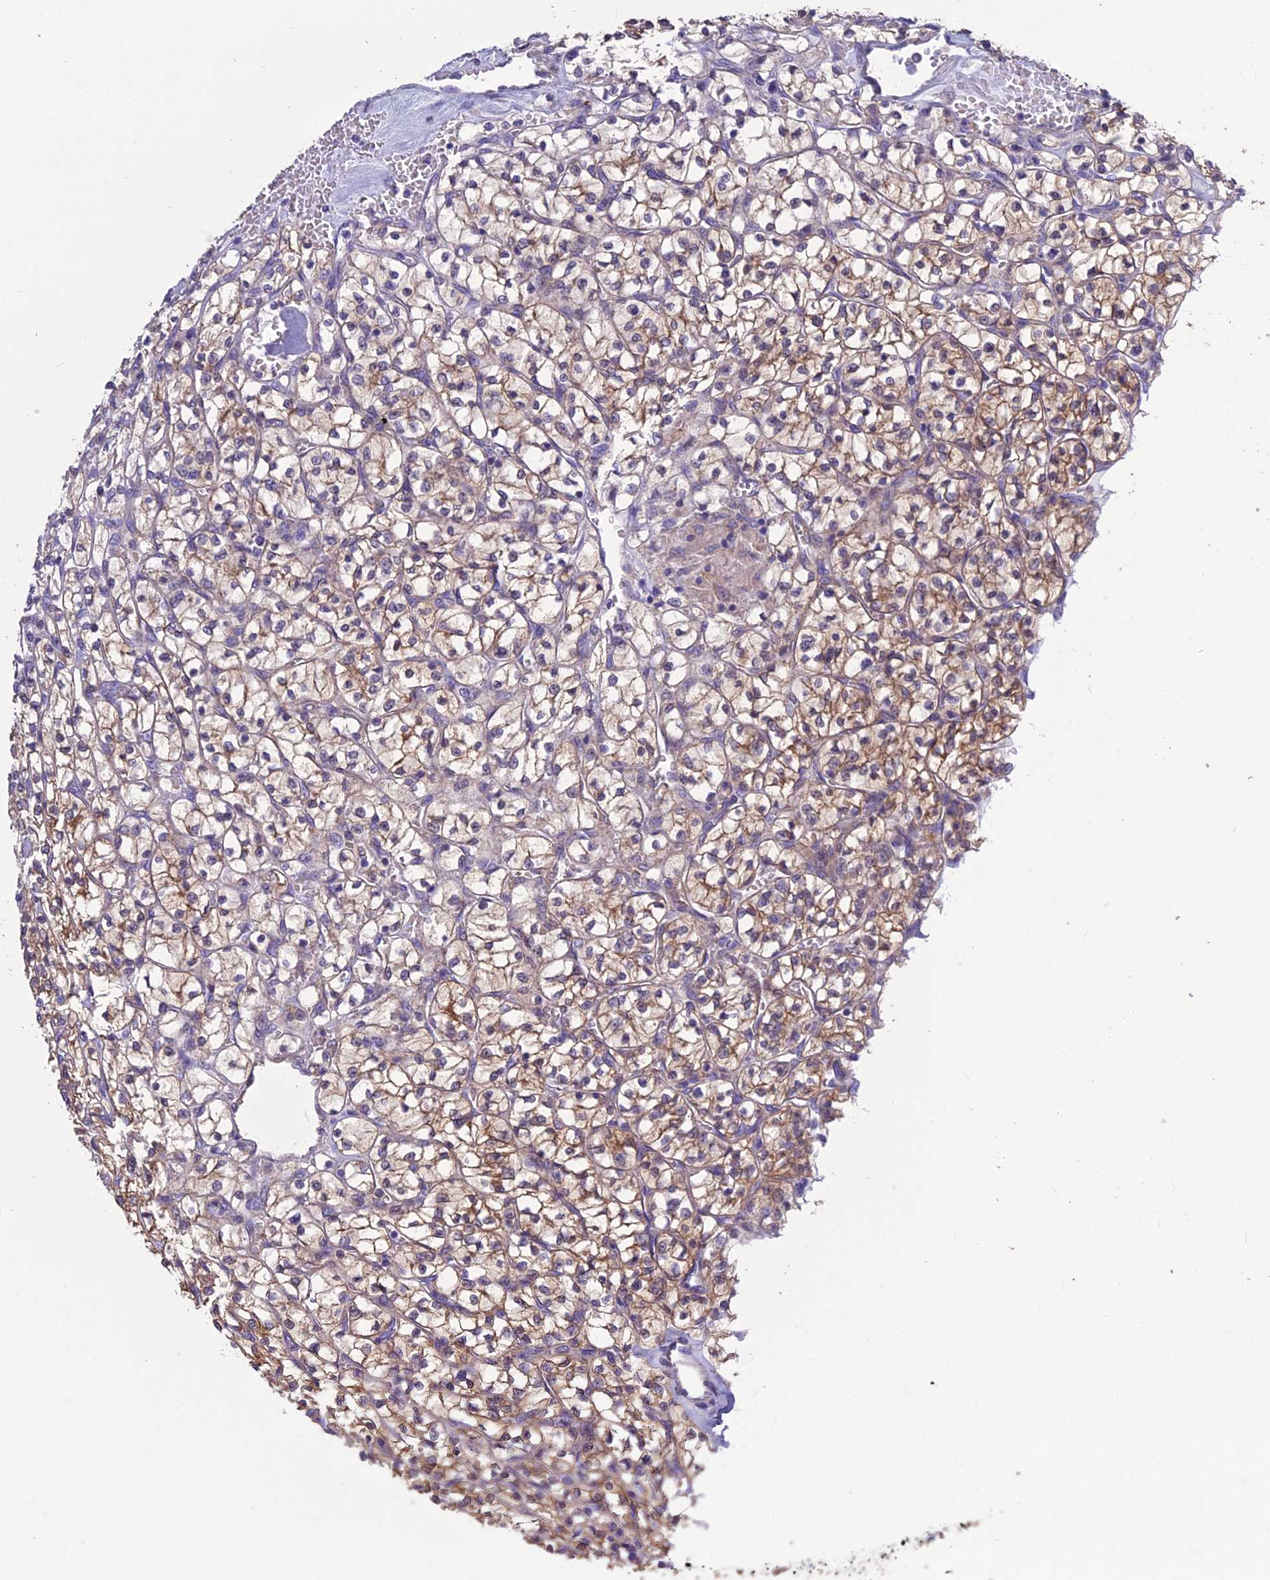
{"staining": {"intensity": "moderate", "quantity": "25%-75%", "location": "cytoplasmic/membranous"}, "tissue": "renal cancer", "cell_type": "Tumor cells", "image_type": "cancer", "snomed": [{"axis": "morphology", "description": "Adenocarcinoma, NOS"}, {"axis": "topography", "description": "Kidney"}], "caption": "Immunohistochemical staining of human adenocarcinoma (renal) displays moderate cytoplasmic/membranous protein staining in about 25%-75% of tumor cells.", "gene": "BHMT2", "patient": {"sex": "female", "age": 64}}